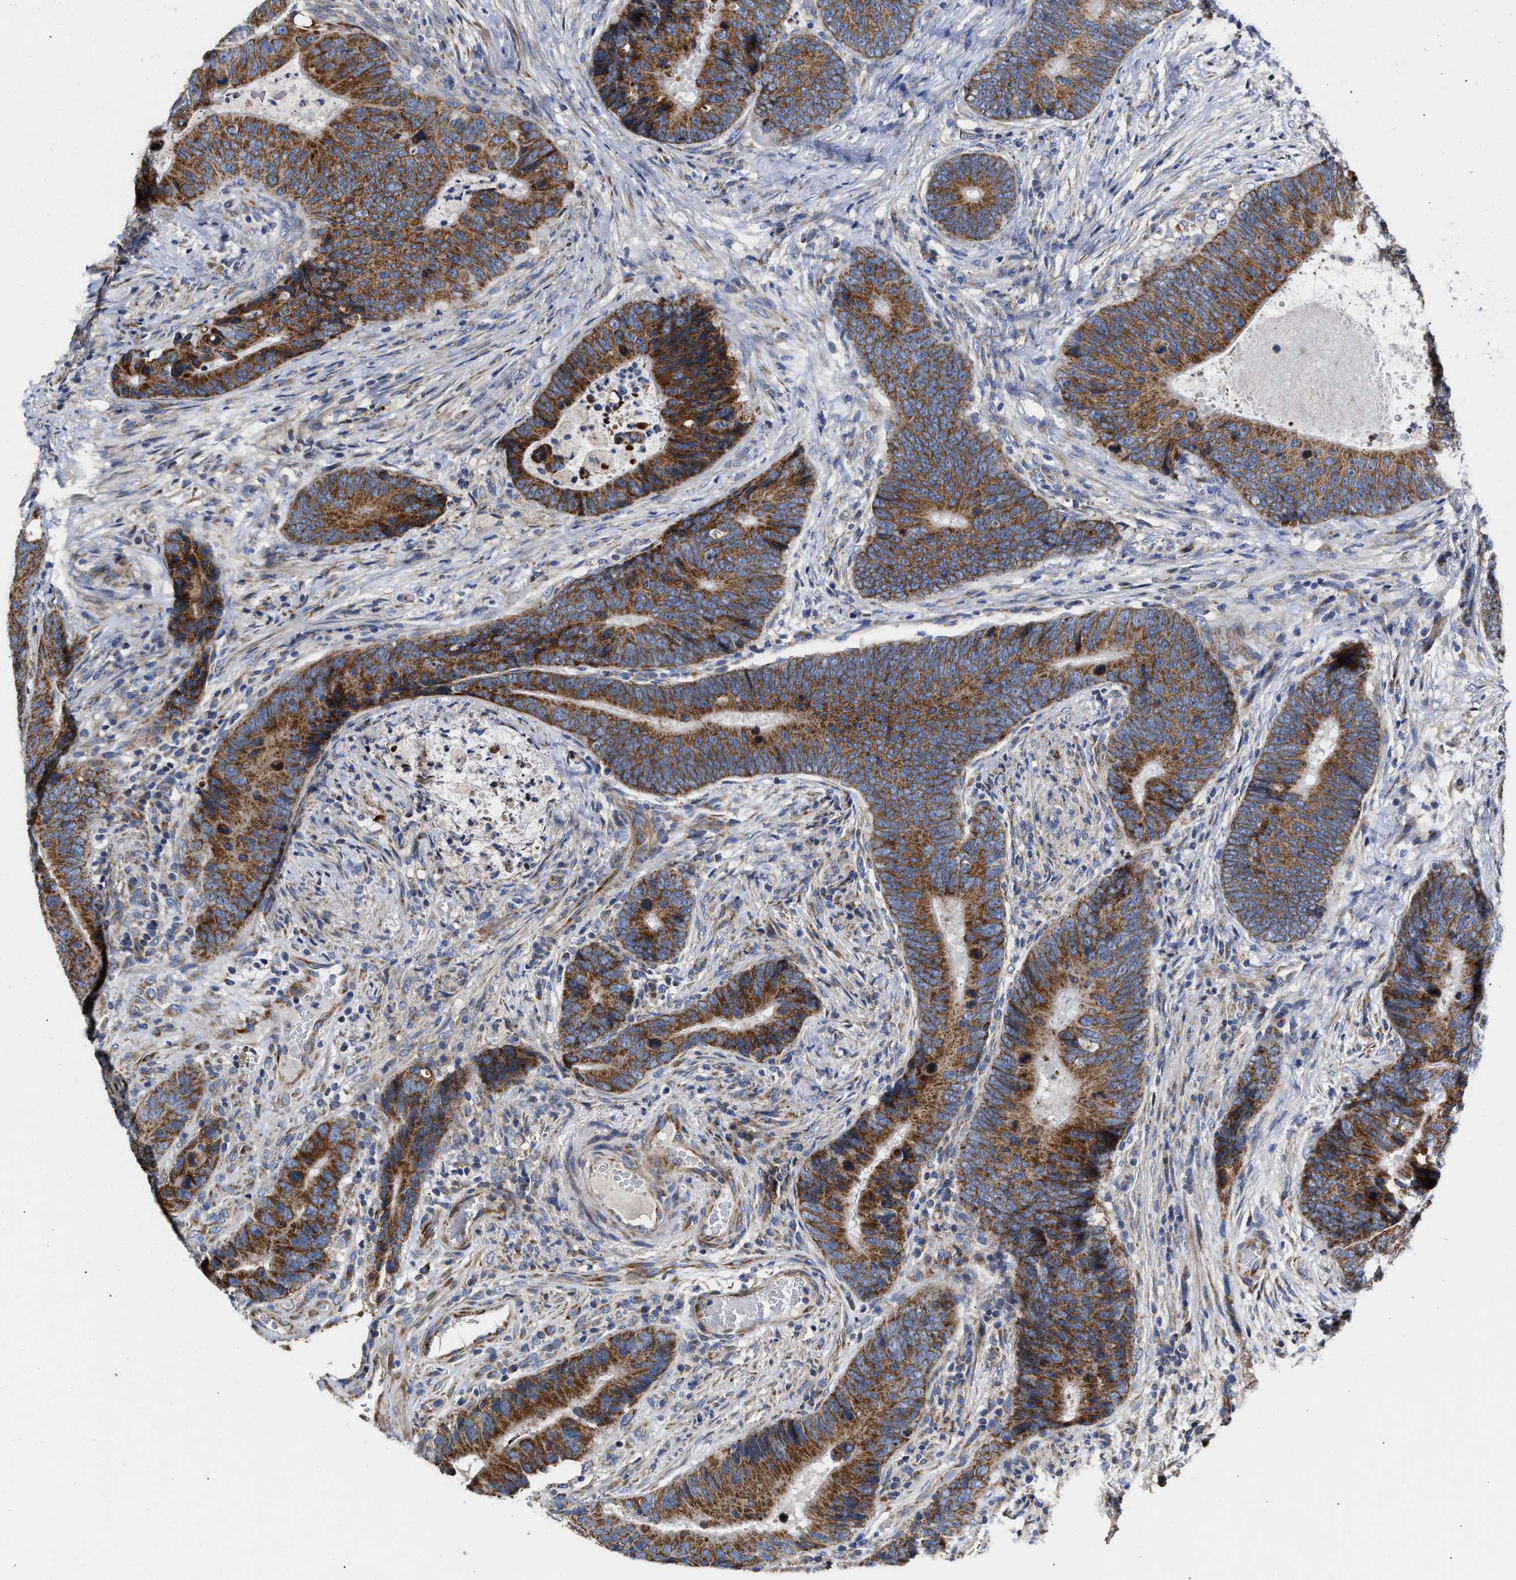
{"staining": {"intensity": "strong", "quantity": ">75%", "location": "cytoplasmic/membranous"}, "tissue": "colorectal cancer", "cell_type": "Tumor cells", "image_type": "cancer", "snomed": [{"axis": "morphology", "description": "Adenocarcinoma, NOS"}, {"axis": "topography", "description": "Colon"}], "caption": "Protein staining demonstrates strong cytoplasmic/membranous staining in about >75% of tumor cells in adenocarcinoma (colorectal).", "gene": "MALSU1", "patient": {"sex": "male", "age": 56}}